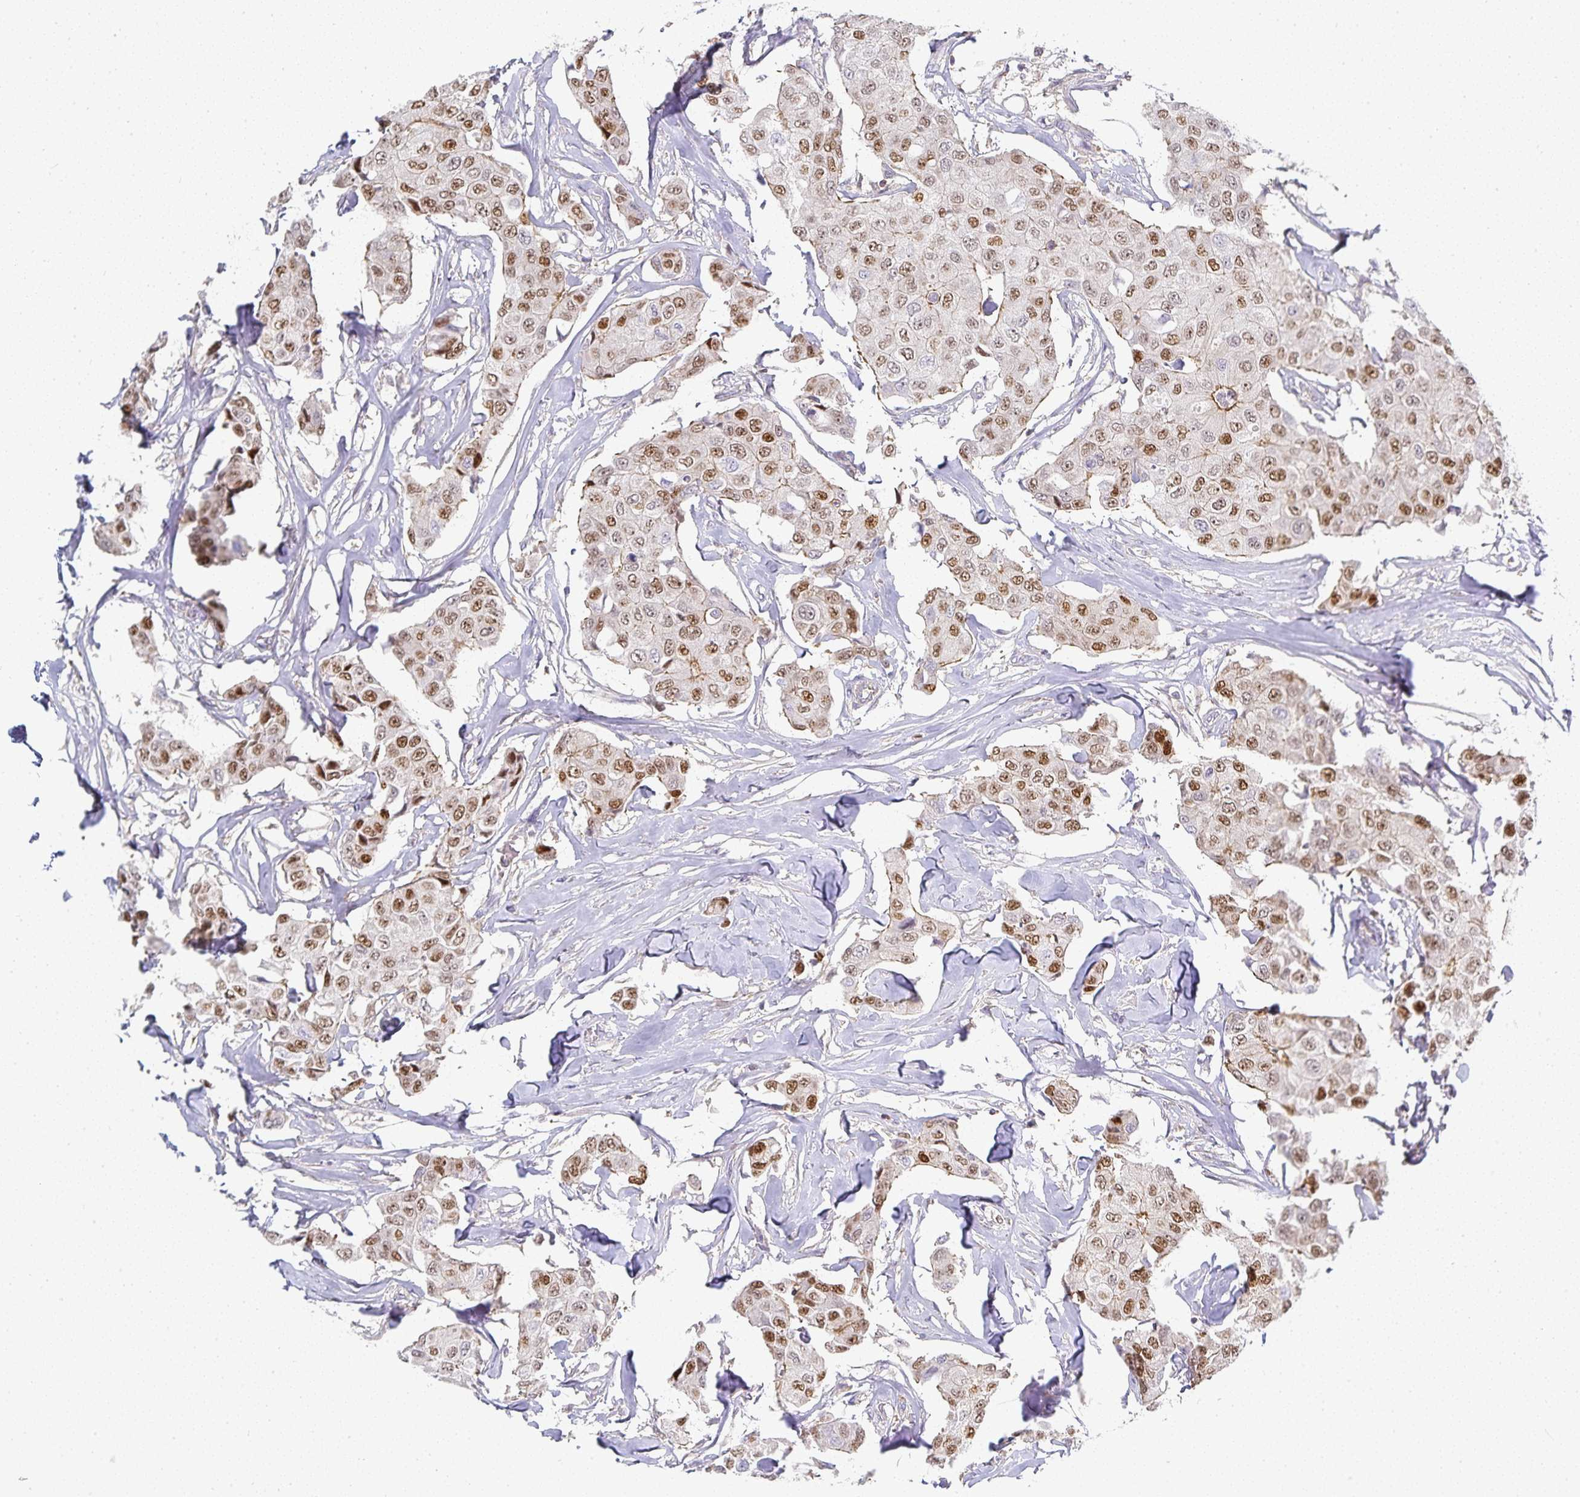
{"staining": {"intensity": "moderate", "quantity": ">75%", "location": "nuclear"}, "tissue": "breast cancer", "cell_type": "Tumor cells", "image_type": "cancer", "snomed": [{"axis": "morphology", "description": "Duct carcinoma"}, {"axis": "topography", "description": "Breast"}, {"axis": "topography", "description": "Lymph node"}], "caption": "Immunohistochemical staining of human invasive ductal carcinoma (breast) shows medium levels of moderate nuclear protein staining in approximately >75% of tumor cells.", "gene": "GATA3", "patient": {"sex": "female", "age": 80}}